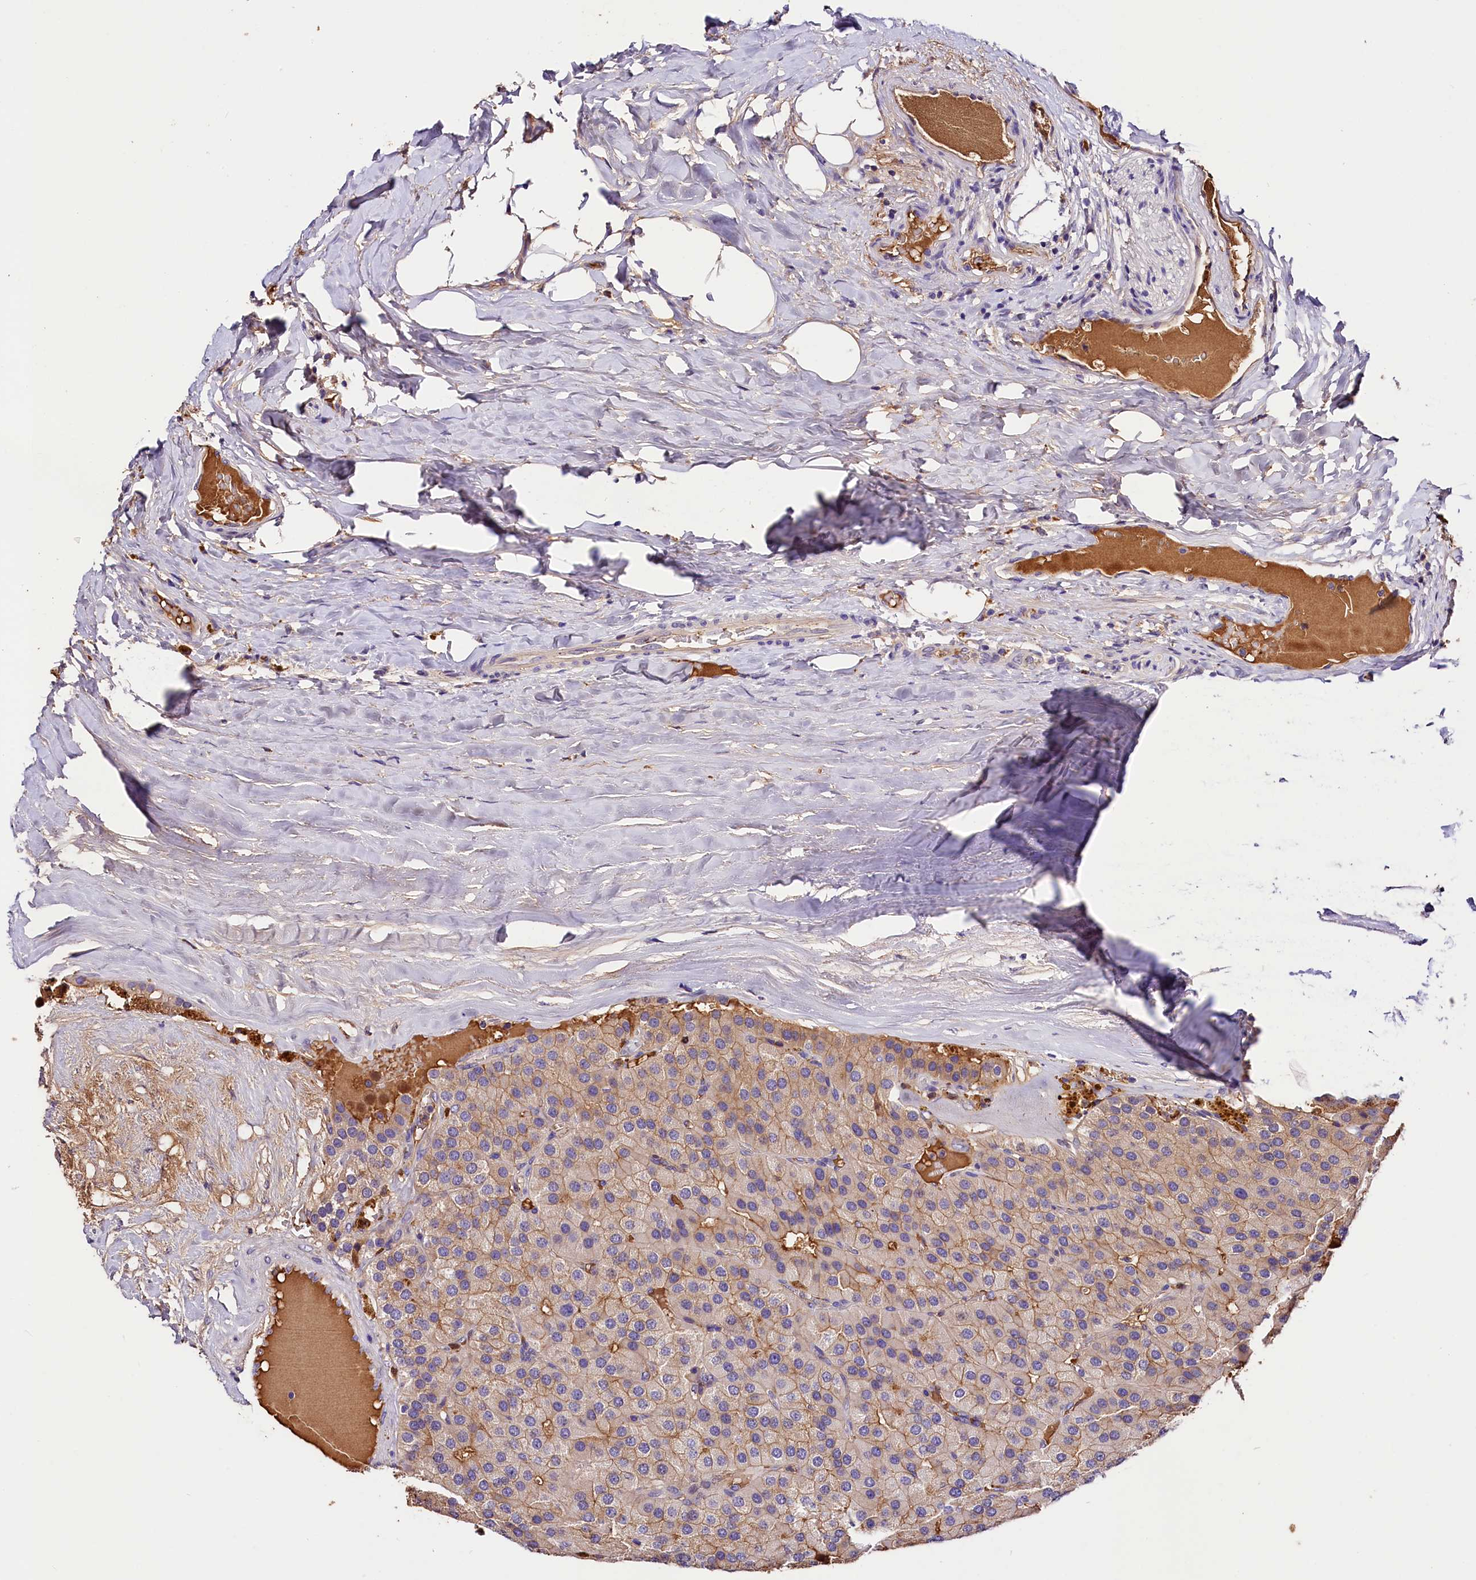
{"staining": {"intensity": "moderate", "quantity": ">75%", "location": "cytoplasmic/membranous"}, "tissue": "parathyroid gland", "cell_type": "Glandular cells", "image_type": "normal", "snomed": [{"axis": "morphology", "description": "Normal tissue, NOS"}, {"axis": "morphology", "description": "Adenoma, NOS"}, {"axis": "topography", "description": "Parathyroid gland"}], "caption": "Immunohistochemical staining of benign parathyroid gland shows >75% levels of moderate cytoplasmic/membranous protein expression in about >75% of glandular cells.", "gene": "ARMC6", "patient": {"sex": "female", "age": 86}}